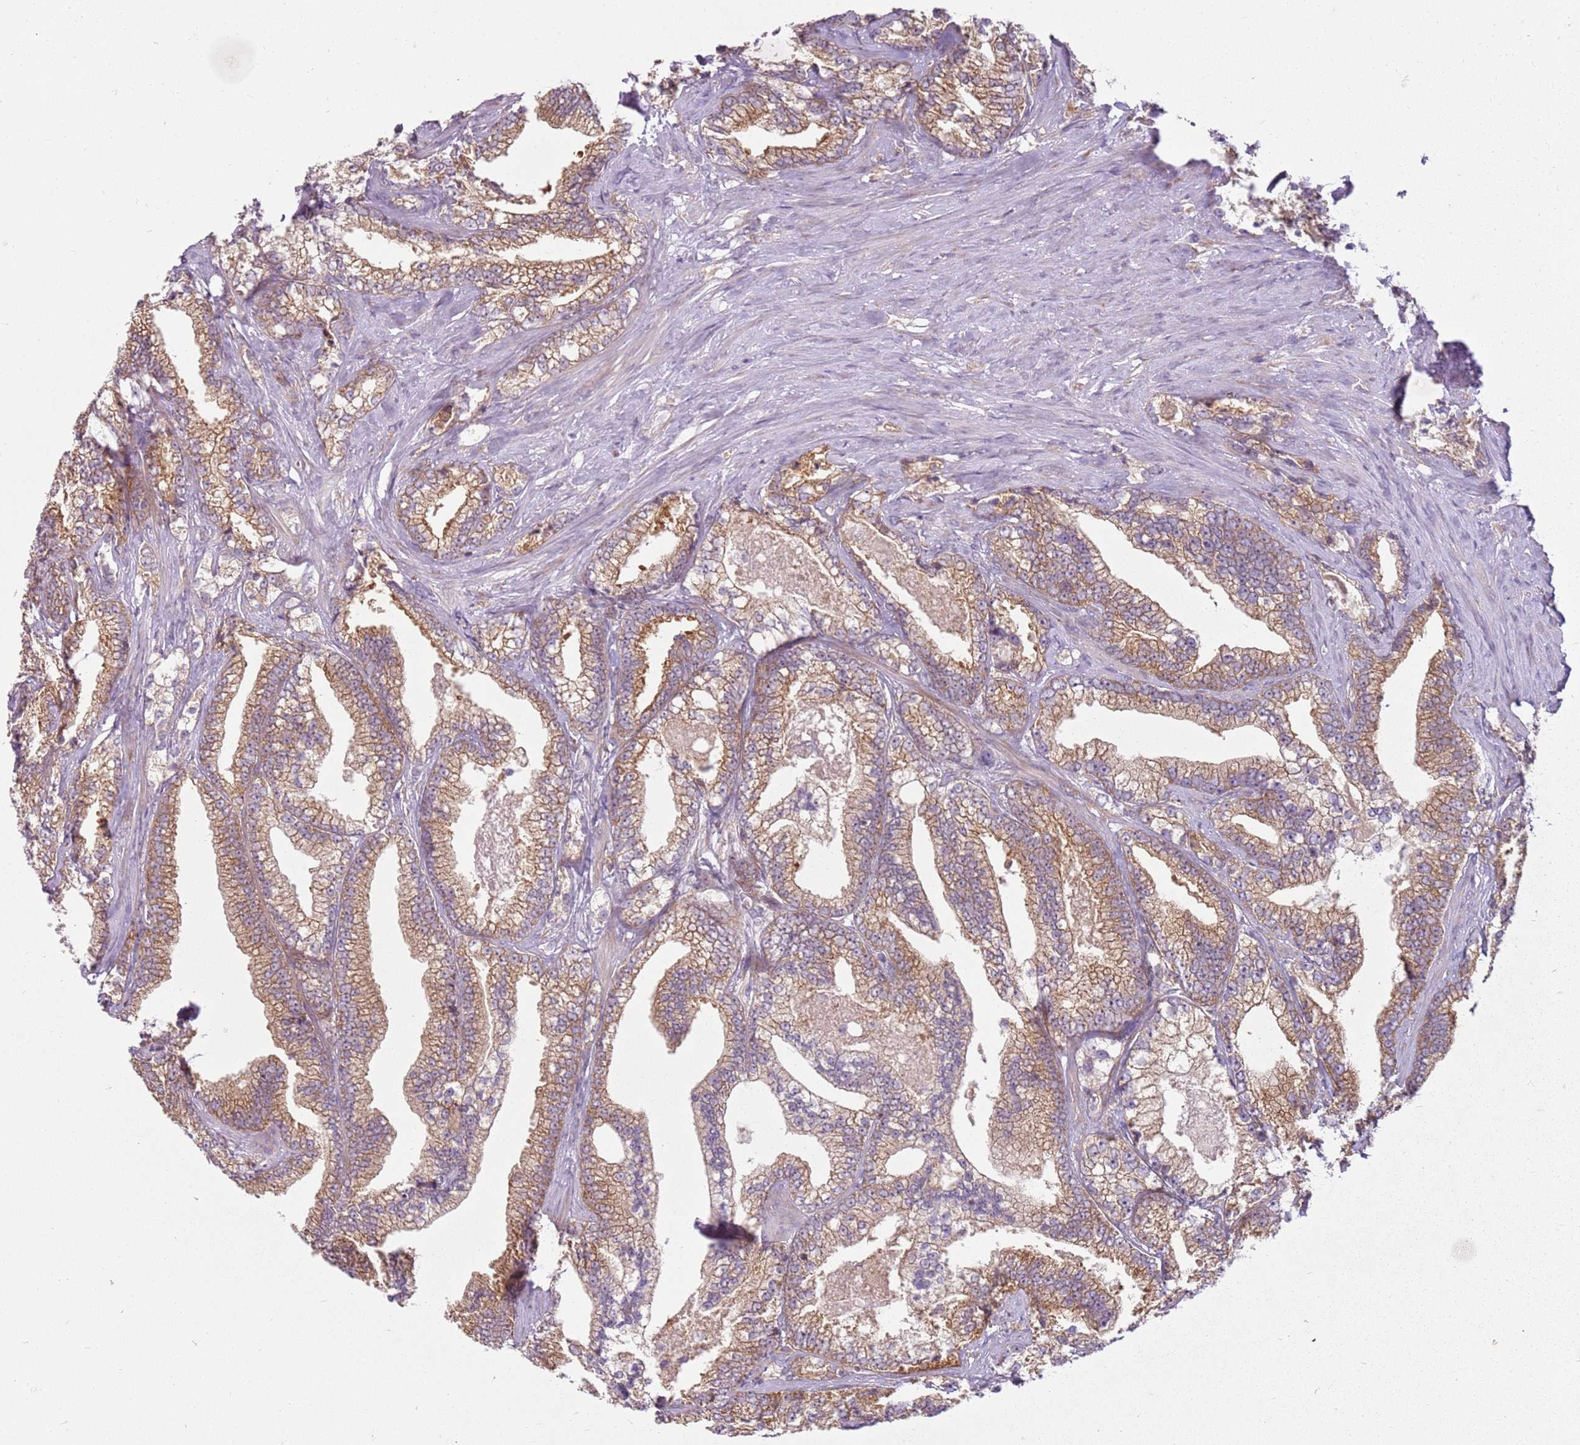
{"staining": {"intensity": "moderate", "quantity": ">75%", "location": "cytoplasmic/membranous"}, "tissue": "prostate cancer", "cell_type": "Tumor cells", "image_type": "cancer", "snomed": [{"axis": "morphology", "description": "Adenocarcinoma, High grade"}, {"axis": "topography", "description": "Prostate and seminal vesicle, NOS"}], "caption": "Moderate cytoplasmic/membranous staining for a protein is present in approximately >75% of tumor cells of prostate adenocarcinoma (high-grade) using immunohistochemistry.", "gene": "RPS28", "patient": {"sex": "male", "age": 67}}